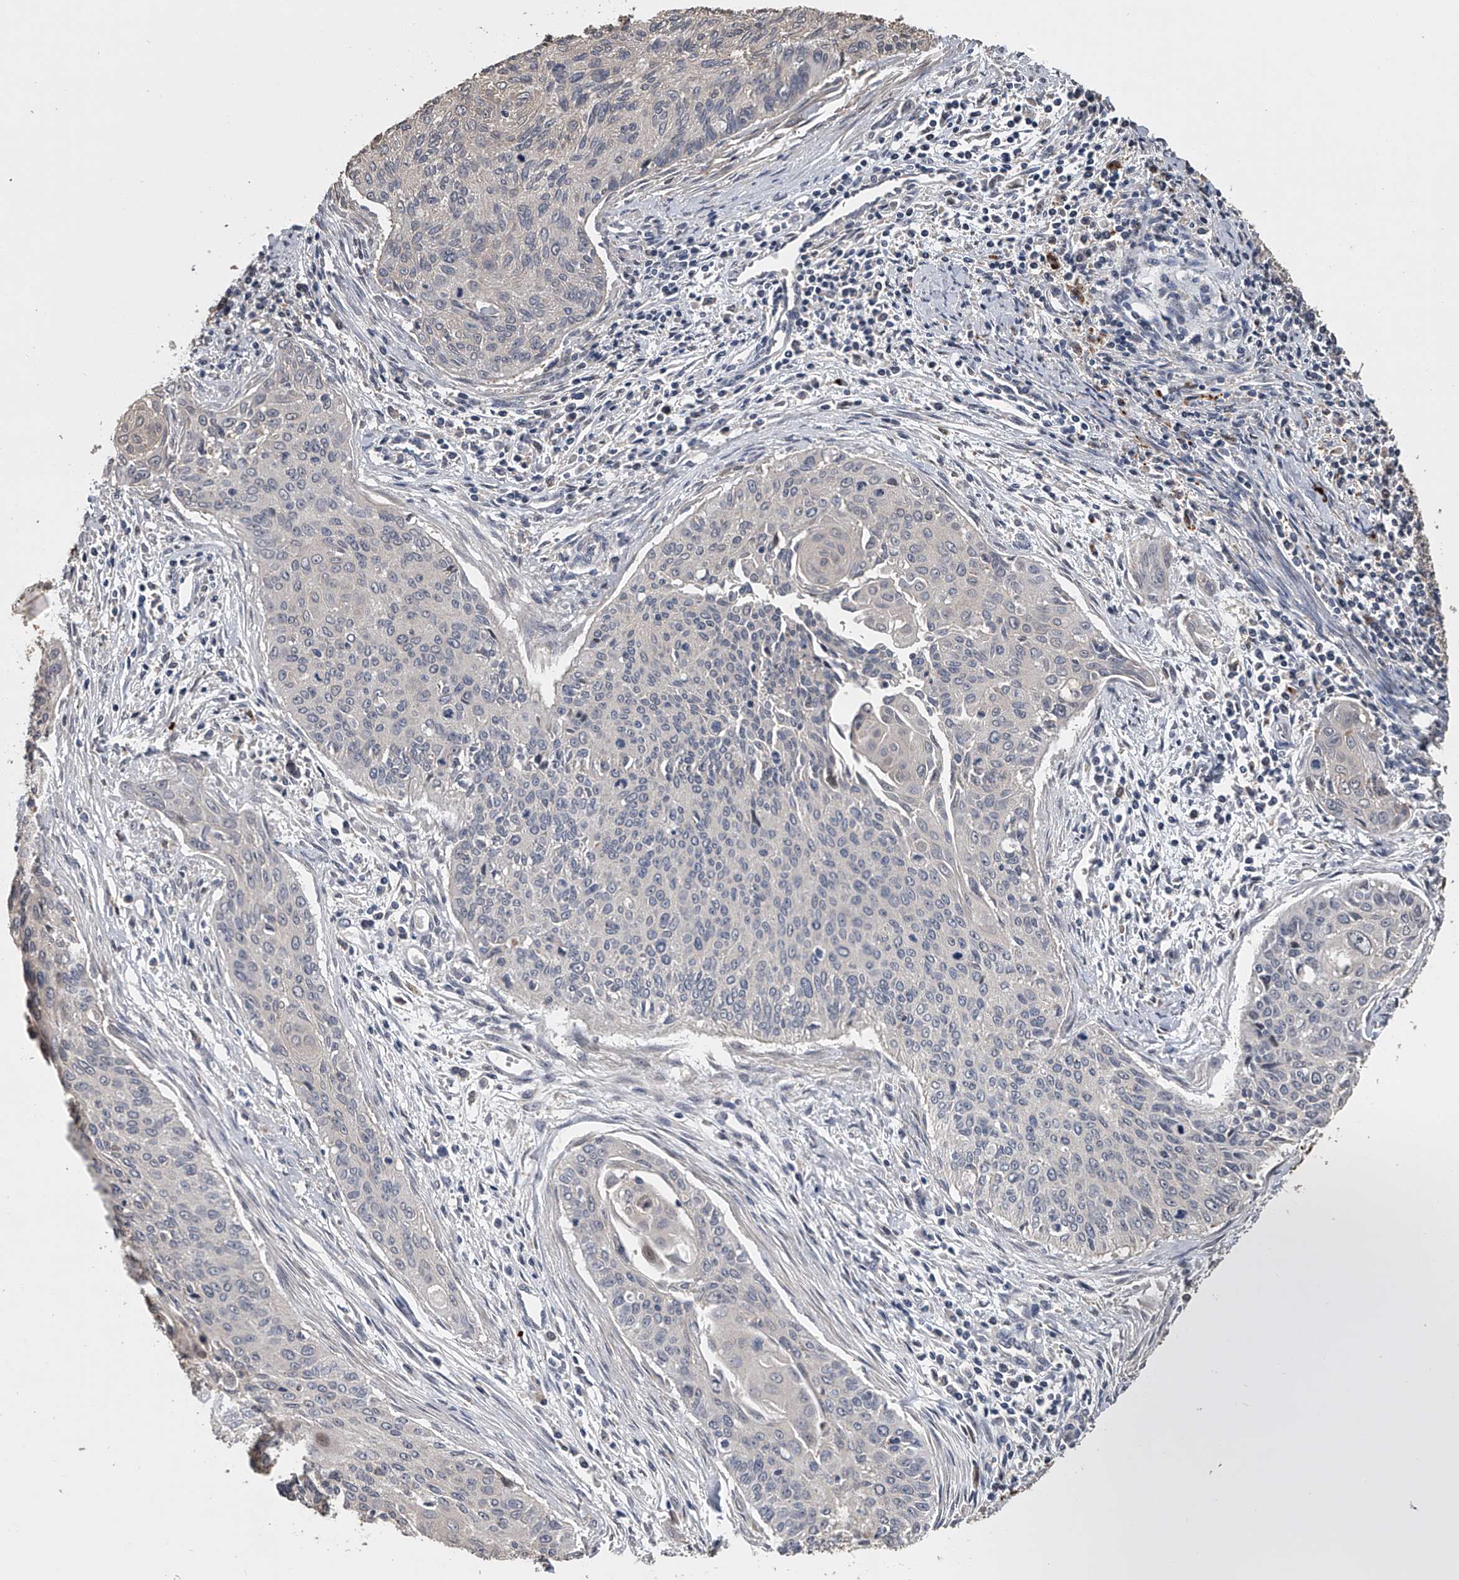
{"staining": {"intensity": "negative", "quantity": "none", "location": "none"}, "tissue": "cervical cancer", "cell_type": "Tumor cells", "image_type": "cancer", "snomed": [{"axis": "morphology", "description": "Squamous cell carcinoma, NOS"}, {"axis": "topography", "description": "Cervix"}], "caption": "There is no significant expression in tumor cells of cervical squamous cell carcinoma.", "gene": "DOCK9", "patient": {"sex": "female", "age": 55}}